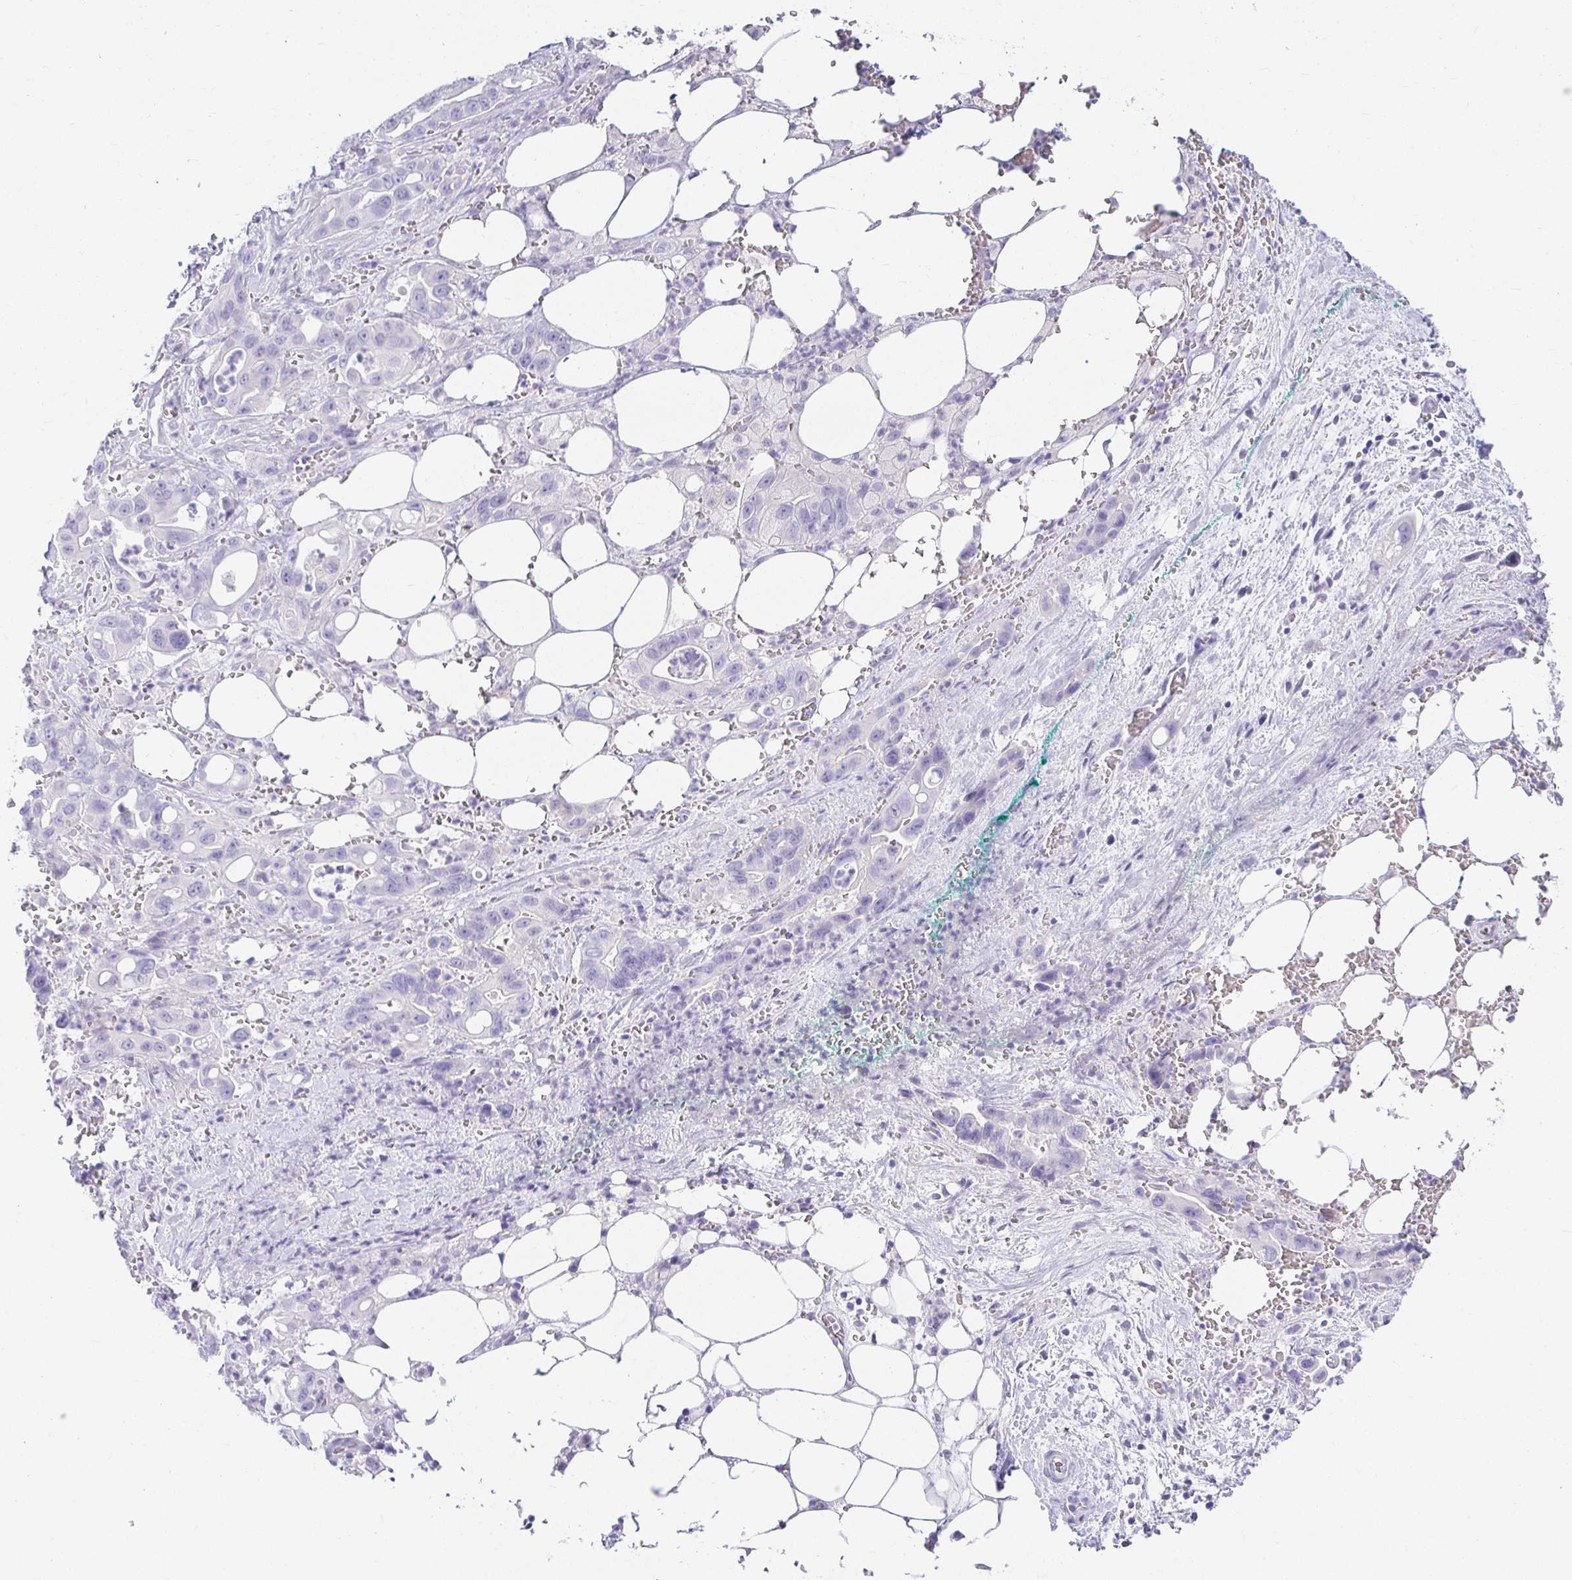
{"staining": {"intensity": "negative", "quantity": "none", "location": "none"}, "tissue": "pancreatic cancer", "cell_type": "Tumor cells", "image_type": "cancer", "snomed": [{"axis": "morphology", "description": "Adenocarcinoma, NOS"}, {"axis": "topography", "description": "Pancreas"}], "caption": "Pancreatic adenocarcinoma stained for a protein using immunohistochemistry (IHC) demonstrates no expression tumor cells.", "gene": "CHAT", "patient": {"sex": "male", "age": 61}}